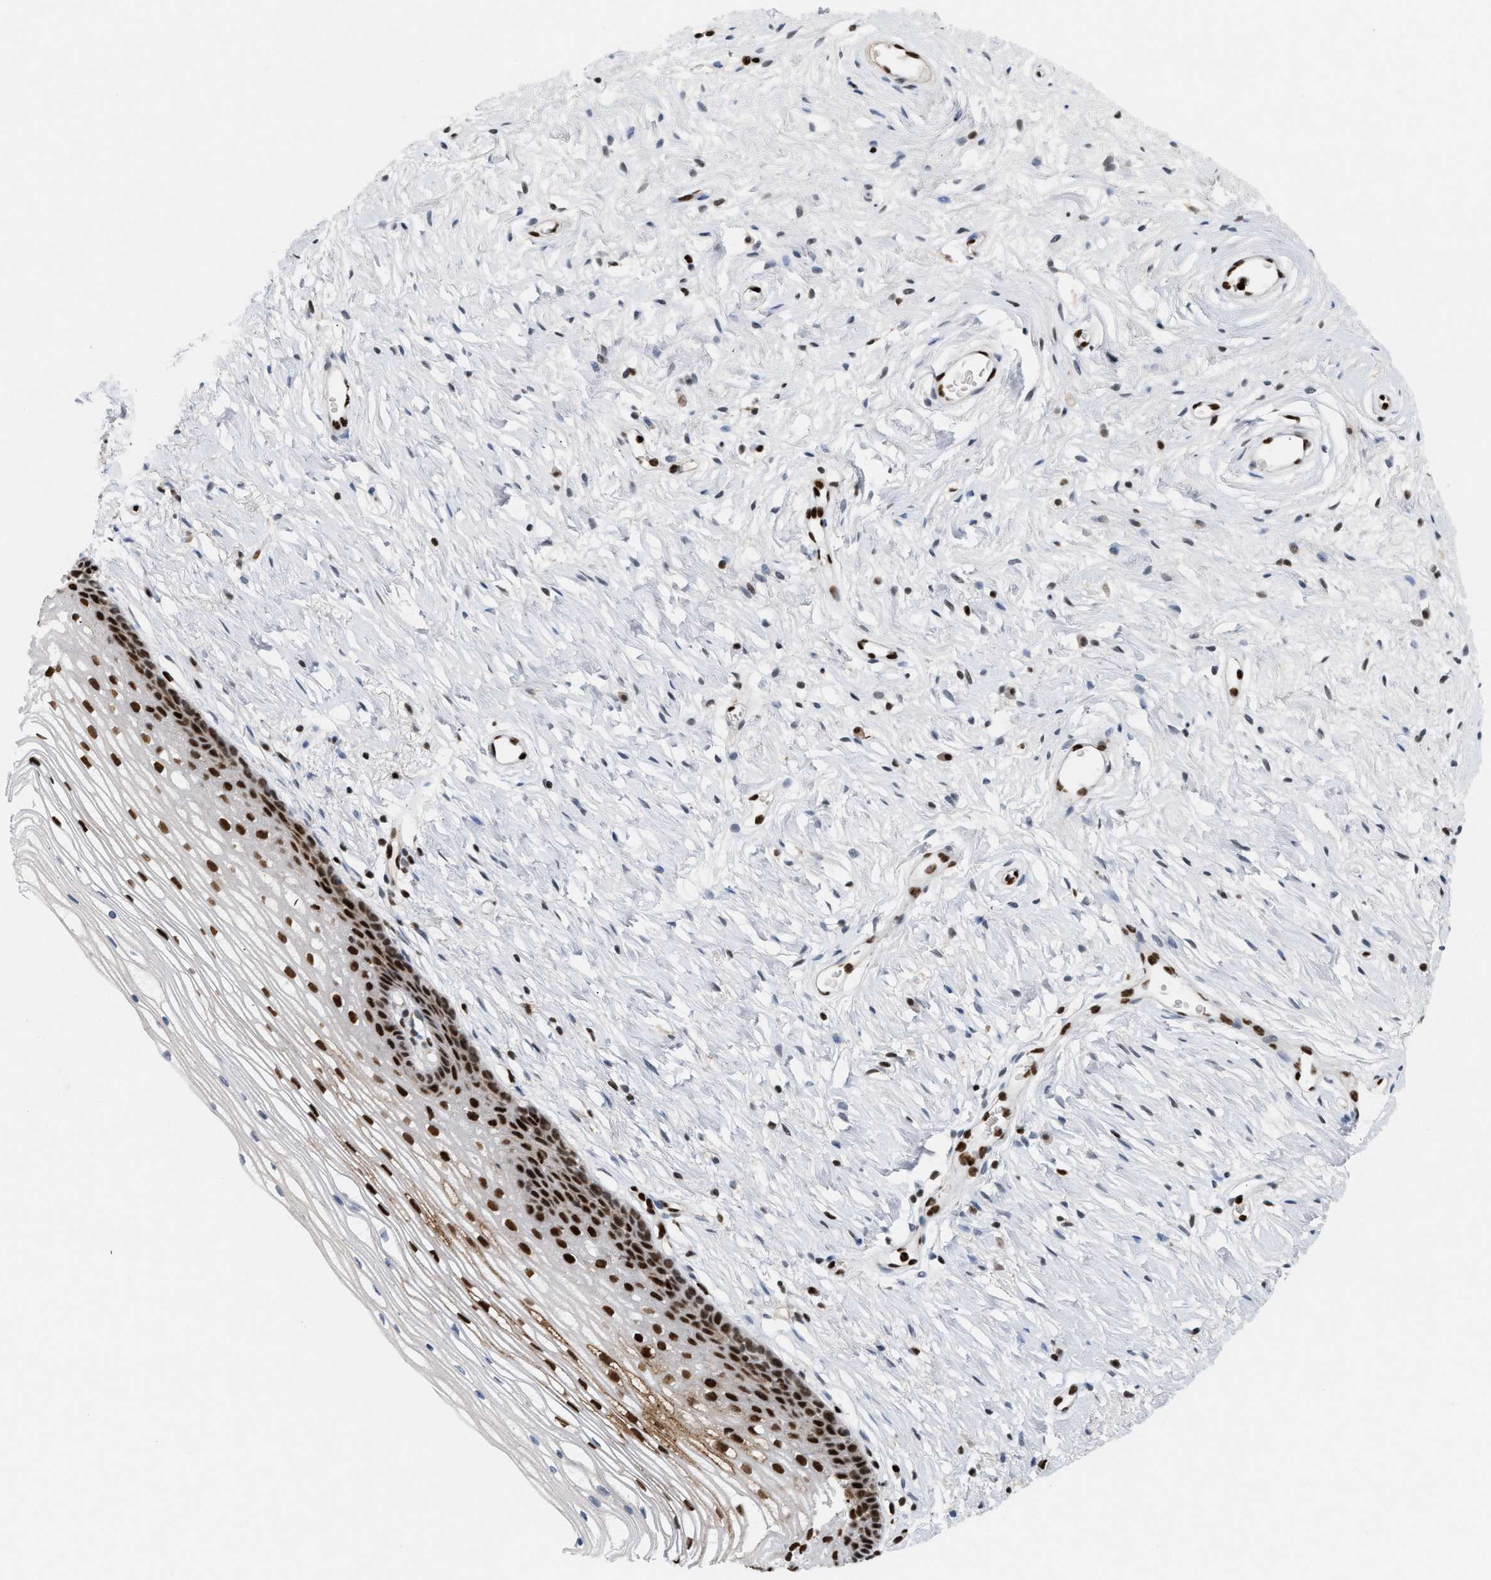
{"staining": {"intensity": "strong", "quantity": ">75%", "location": "nuclear"}, "tissue": "cervix", "cell_type": "Glandular cells", "image_type": "normal", "snomed": [{"axis": "morphology", "description": "Normal tissue, NOS"}, {"axis": "topography", "description": "Cervix"}], "caption": "Unremarkable cervix exhibits strong nuclear expression in approximately >75% of glandular cells.", "gene": "C17orf49", "patient": {"sex": "female", "age": 77}}